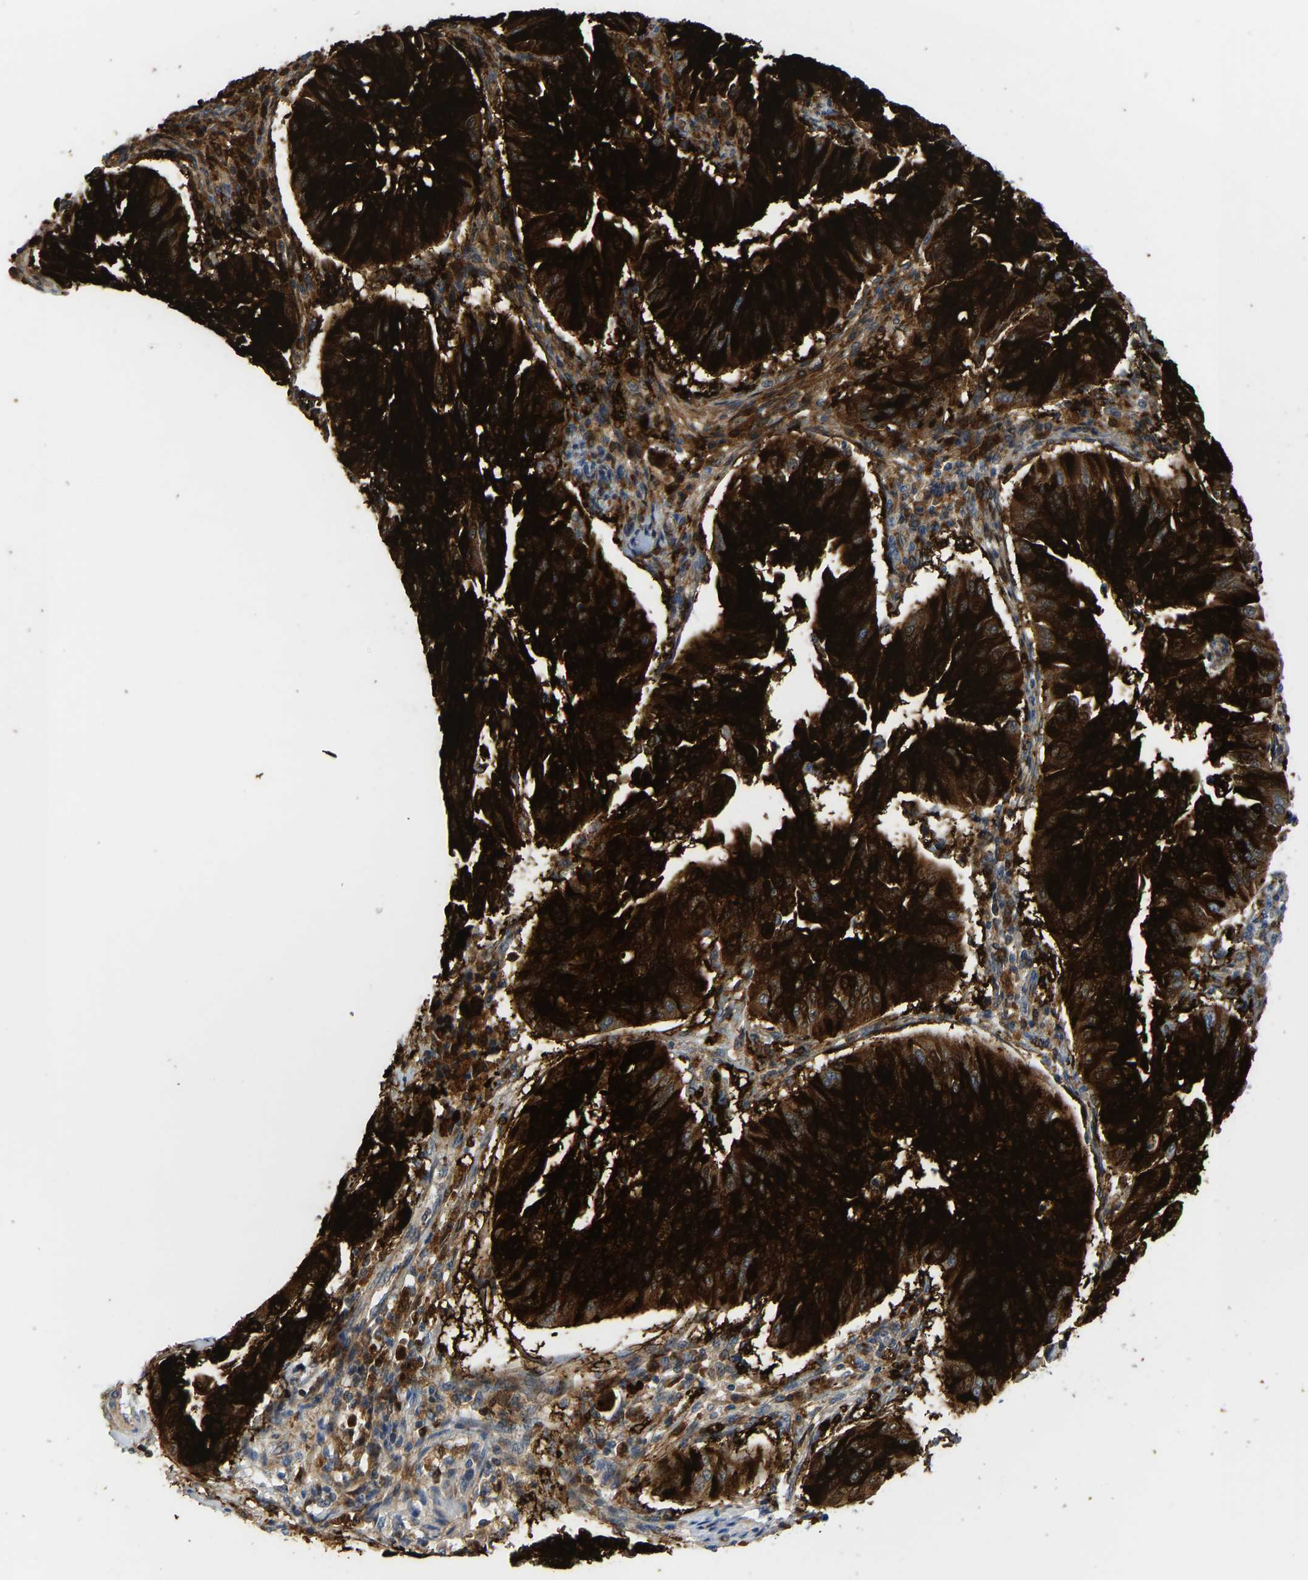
{"staining": {"intensity": "strong", "quantity": ">75%", "location": "cytoplasmic/membranous"}, "tissue": "cervical cancer", "cell_type": "Tumor cells", "image_type": "cancer", "snomed": [{"axis": "morphology", "description": "Normal tissue, NOS"}, {"axis": "morphology", "description": "Squamous cell carcinoma, NOS"}, {"axis": "topography", "description": "Cervix"}], "caption": "The micrograph exhibits staining of cervical cancer, revealing strong cytoplasmic/membranous protein expression (brown color) within tumor cells.", "gene": "SERPINB3", "patient": {"sex": "female", "age": 39}}